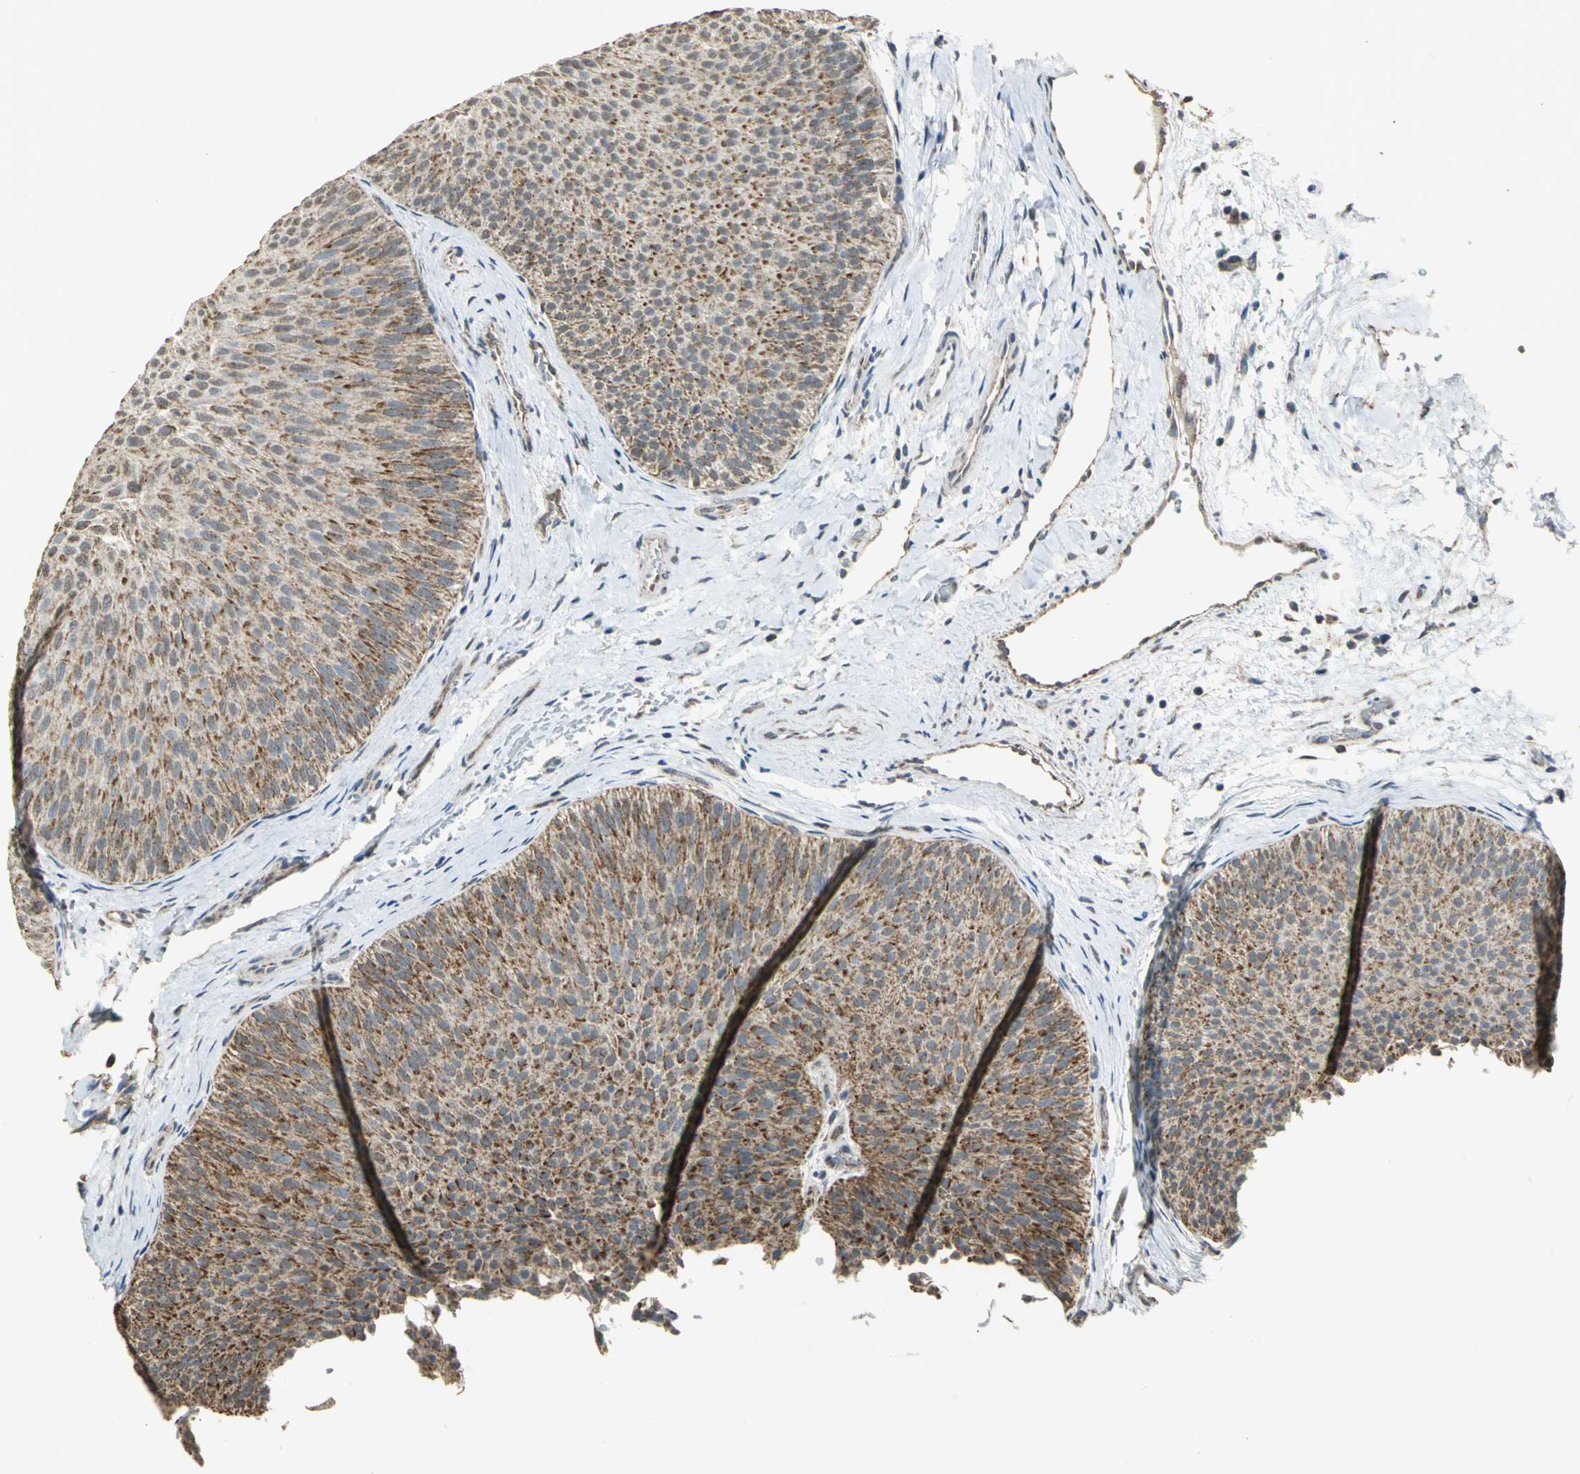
{"staining": {"intensity": "moderate", "quantity": ">75%", "location": "cytoplasmic/membranous"}, "tissue": "urothelial cancer", "cell_type": "Tumor cells", "image_type": "cancer", "snomed": [{"axis": "morphology", "description": "Urothelial carcinoma, Low grade"}, {"axis": "topography", "description": "Urinary bladder"}], "caption": "Protein staining by immunohistochemistry displays moderate cytoplasmic/membranous positivity in approximately >75% of tumor cells in urothelial cancer.", "gene": "NDUFB5", "patient": {"sex": "female", "age": 60}}